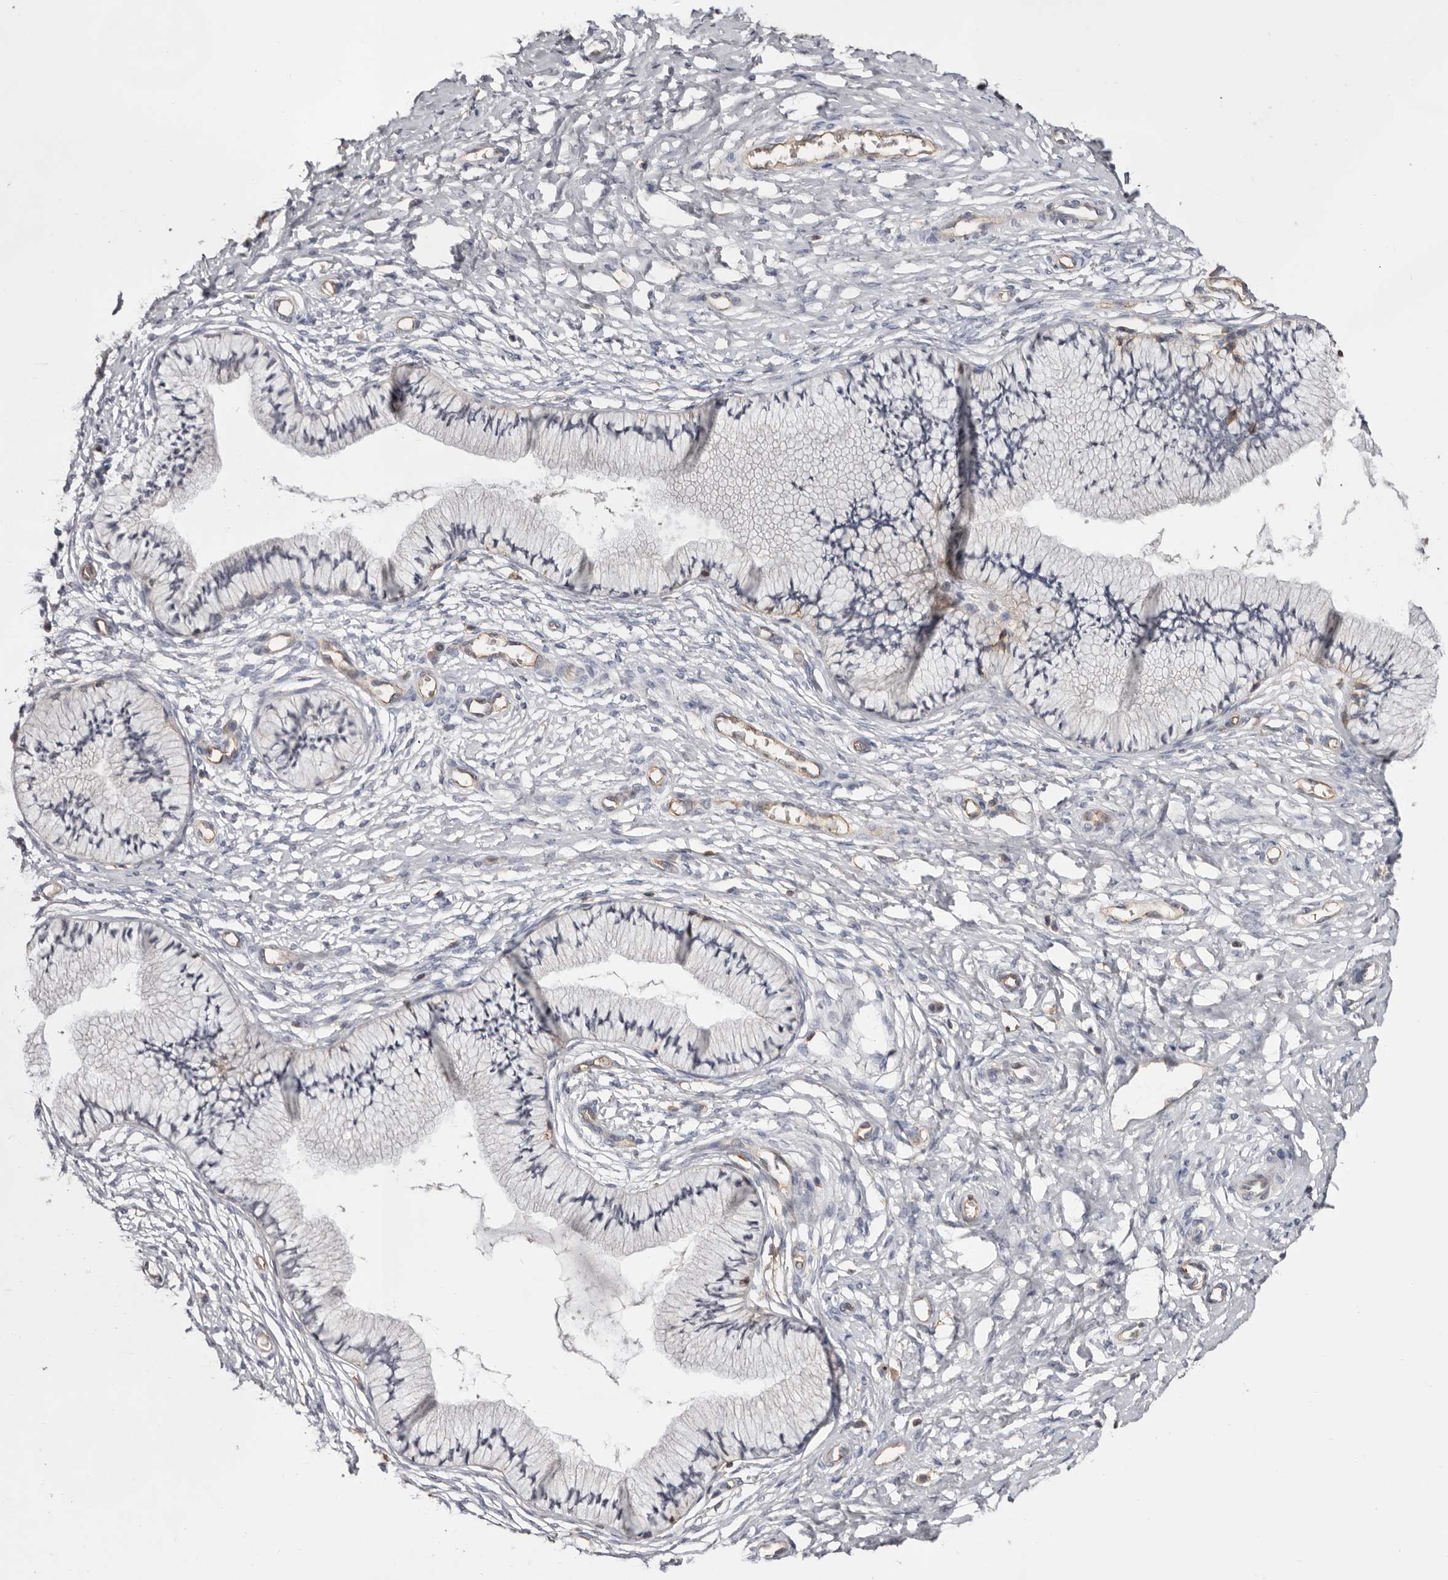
{"staining": {"intensity": "negative", "quantity": "none", "location": "none"}, "tissue": "cervix", "cell_type": "Glandular cells", "image_type": "normal", "snomed": [{"axis": "morphology", "description": "Normal tissue, NOS"}, {"axis": "topography", "description": "Cervix"}], "caption": "Immunohistochemistry histopathology image of unremarkable human cervix stained for a protein (brown), which demonstrates no expression in glandular cells.", "gene": "MMACHC", "patient": {"sex": "female", "age": 36}}